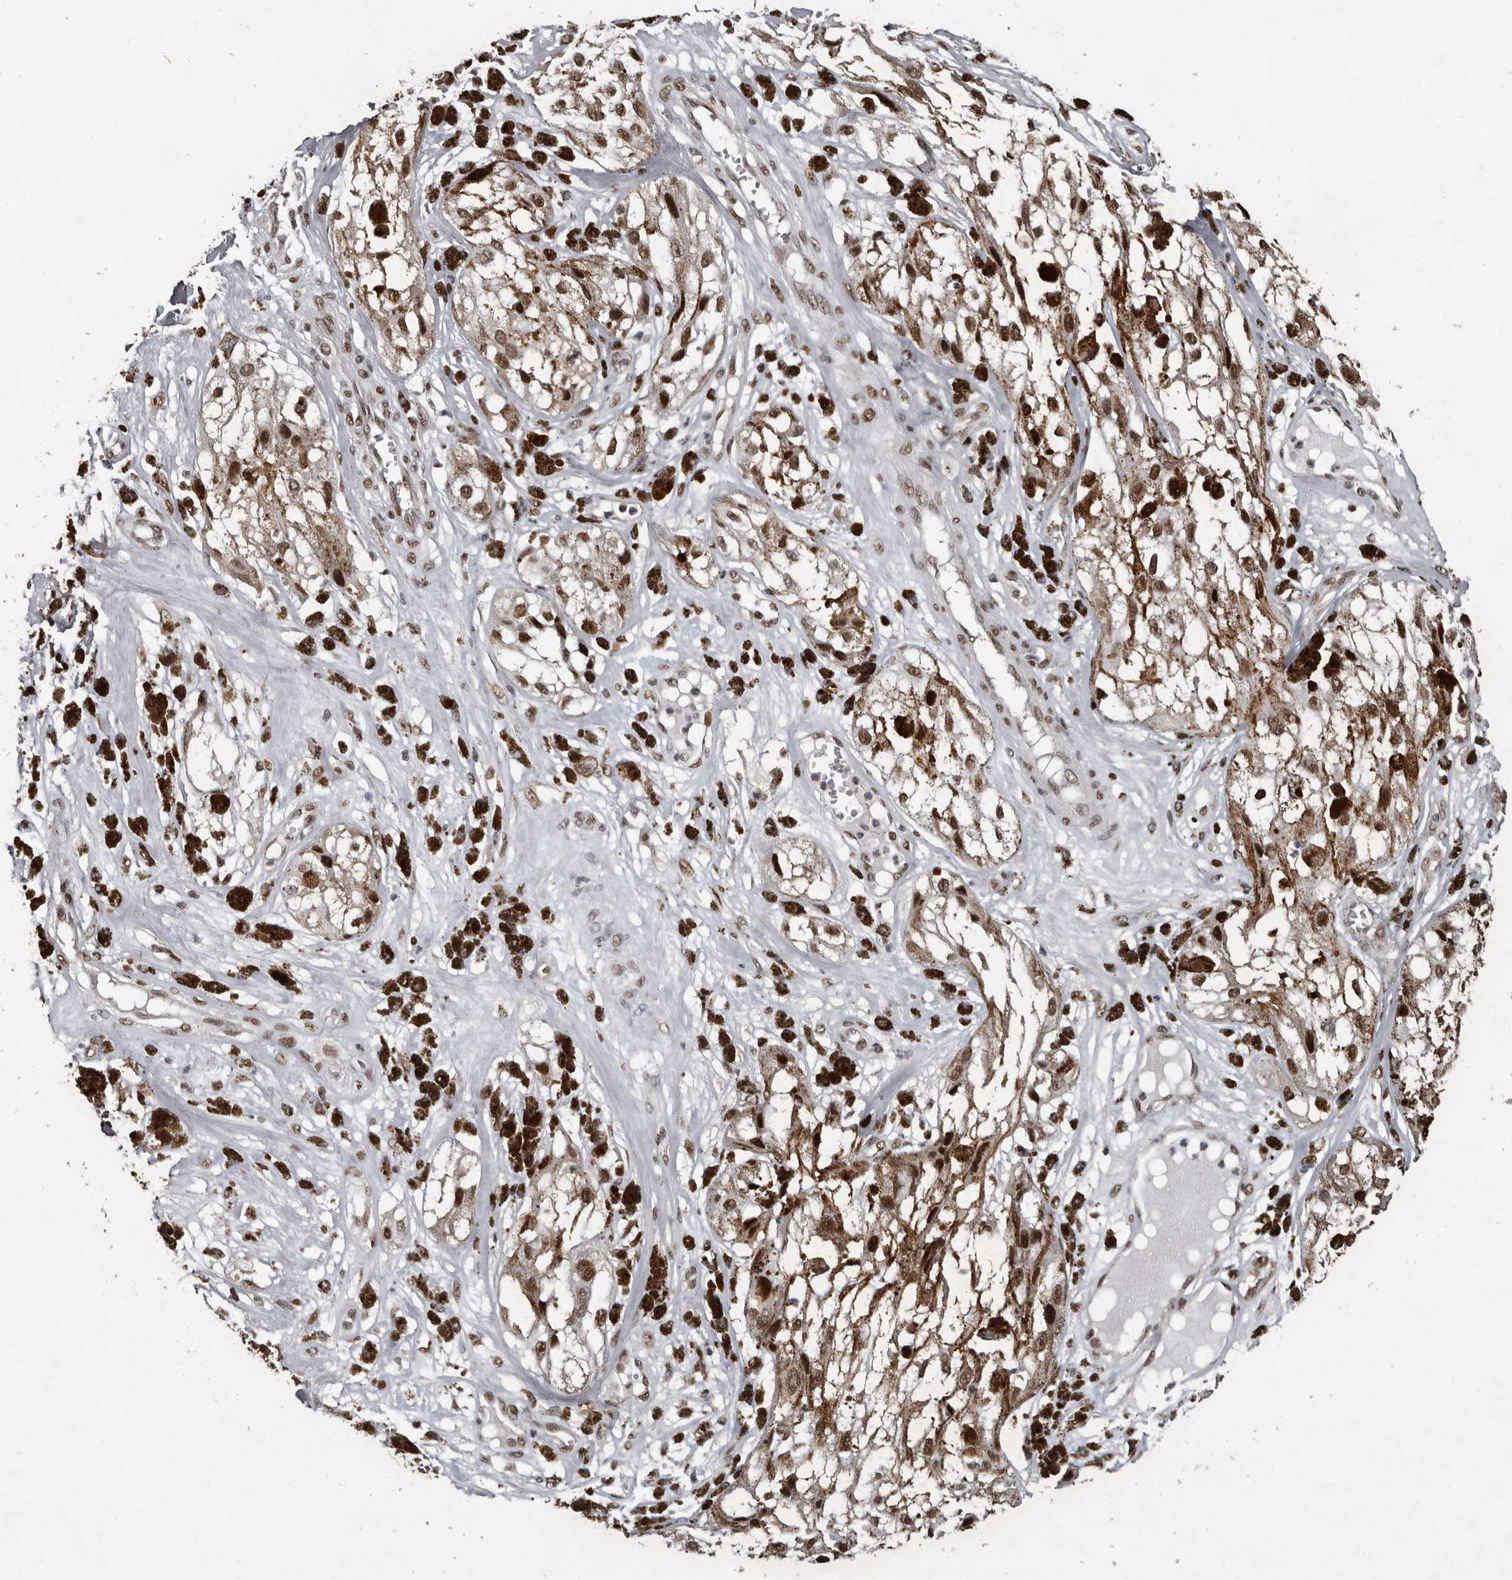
{"staining": {"intensity": "moderate", "quantity": ">75%", "location": "nuclear"}, "tissue": "melanoma", "cell_type": "Tumor cells", "image_type": "cancer", "snomed": [{"axis": "morphology", "description": "Malignant melanoma, NOS"}, {"axis": "topography", "description": "Skin"}], "caption": "About >75% of tumor cells in human melanoma reveal moderate nuclear protein positivity as visualized by brown immunohistochemical staining.", "gene": "CHD1L", "patient": {"sex": "male", "age": 88}}